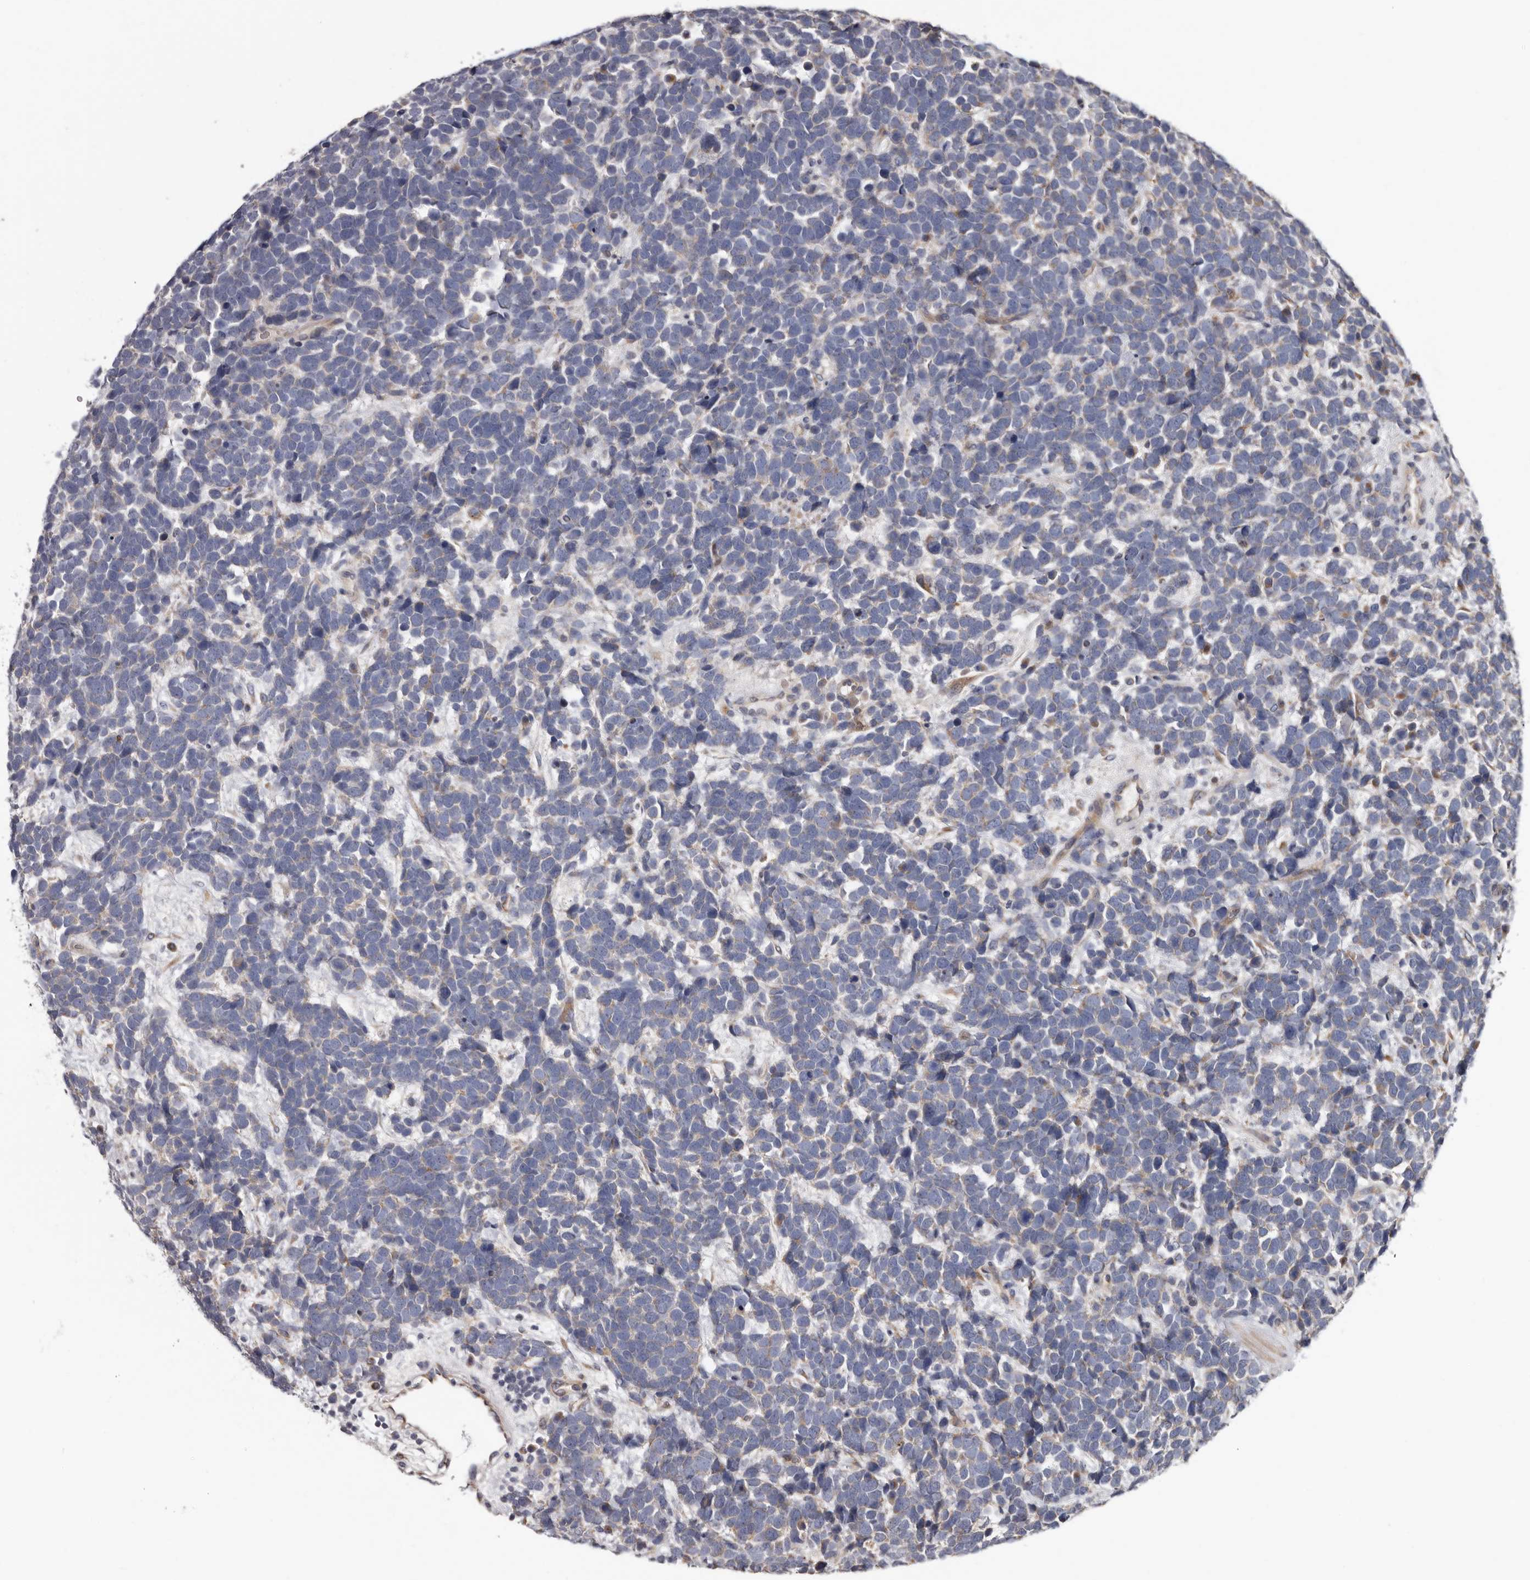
{"staining": {"intensity": "weak", "quantity": "<25%", "location": "cytoplasmic/membranous"}, "tissue": "urothelial cancer", "cell_type": "Tumor cells", "image_type": "cancer", "snomed": [{"axis": "morphology", "description": "Urothelial carcinoma, High grade"}, {"axis": "topography", "description": "Urinary bladder"}], "caption": "Tumor cells are negative for brown protein staining in urothelial cancer. (Brightfield microscopy of DAB immunohistochemistry (IHC) at high magnification).", "gene": "ASIC5", "patient": {"sex": "female", "age": 82}}